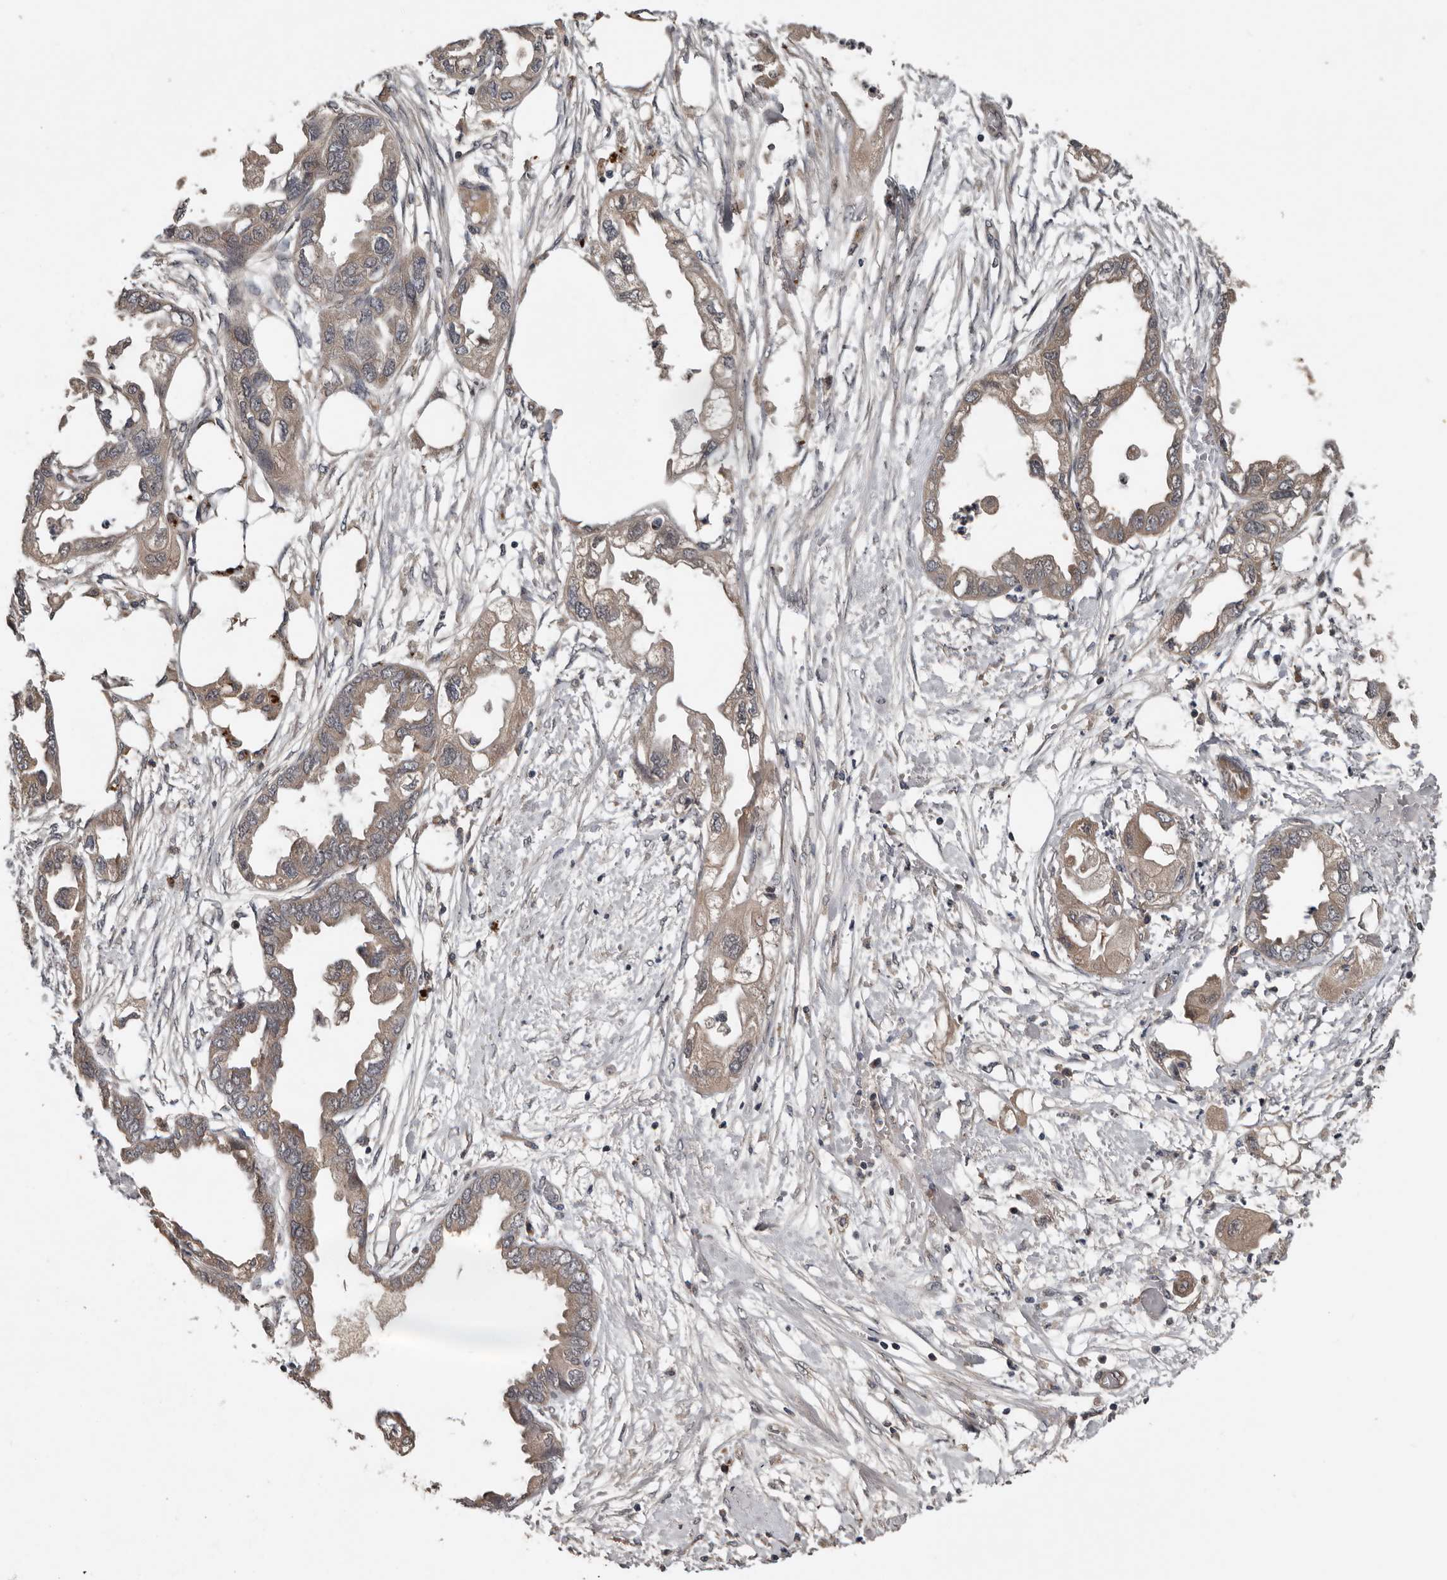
{"staining": {"intensity": "weak", "quantity": ">75%", "location": "cytoplasmic/membranous"}, "tissue": "endometrial cancer", "cell_type": "Tumor cells", "image_type": "cancer", "snomed": [{"axis": "morphology", "description": "Adenocarcinoma, NOS"}, {"axis": "morphology", "description": "Adenocarcinoma, metastatic, NOS"}, {"axis": "topography", "description": "Adipose tissue"}, {"axis": "topography", "description": "Endometrium"}], "caption": "Brown immunohistochemical staining in endometrial cancer shows weak cytoplasmic/membranous positivity in about >75% of tumor cells. (DAB (3,3'-diaminobenzidine) IHC, brown staining for protein, blue staining for nuclei).", "gene": "DNAJB4", "patient": {"sex": "female", "age": 67}}